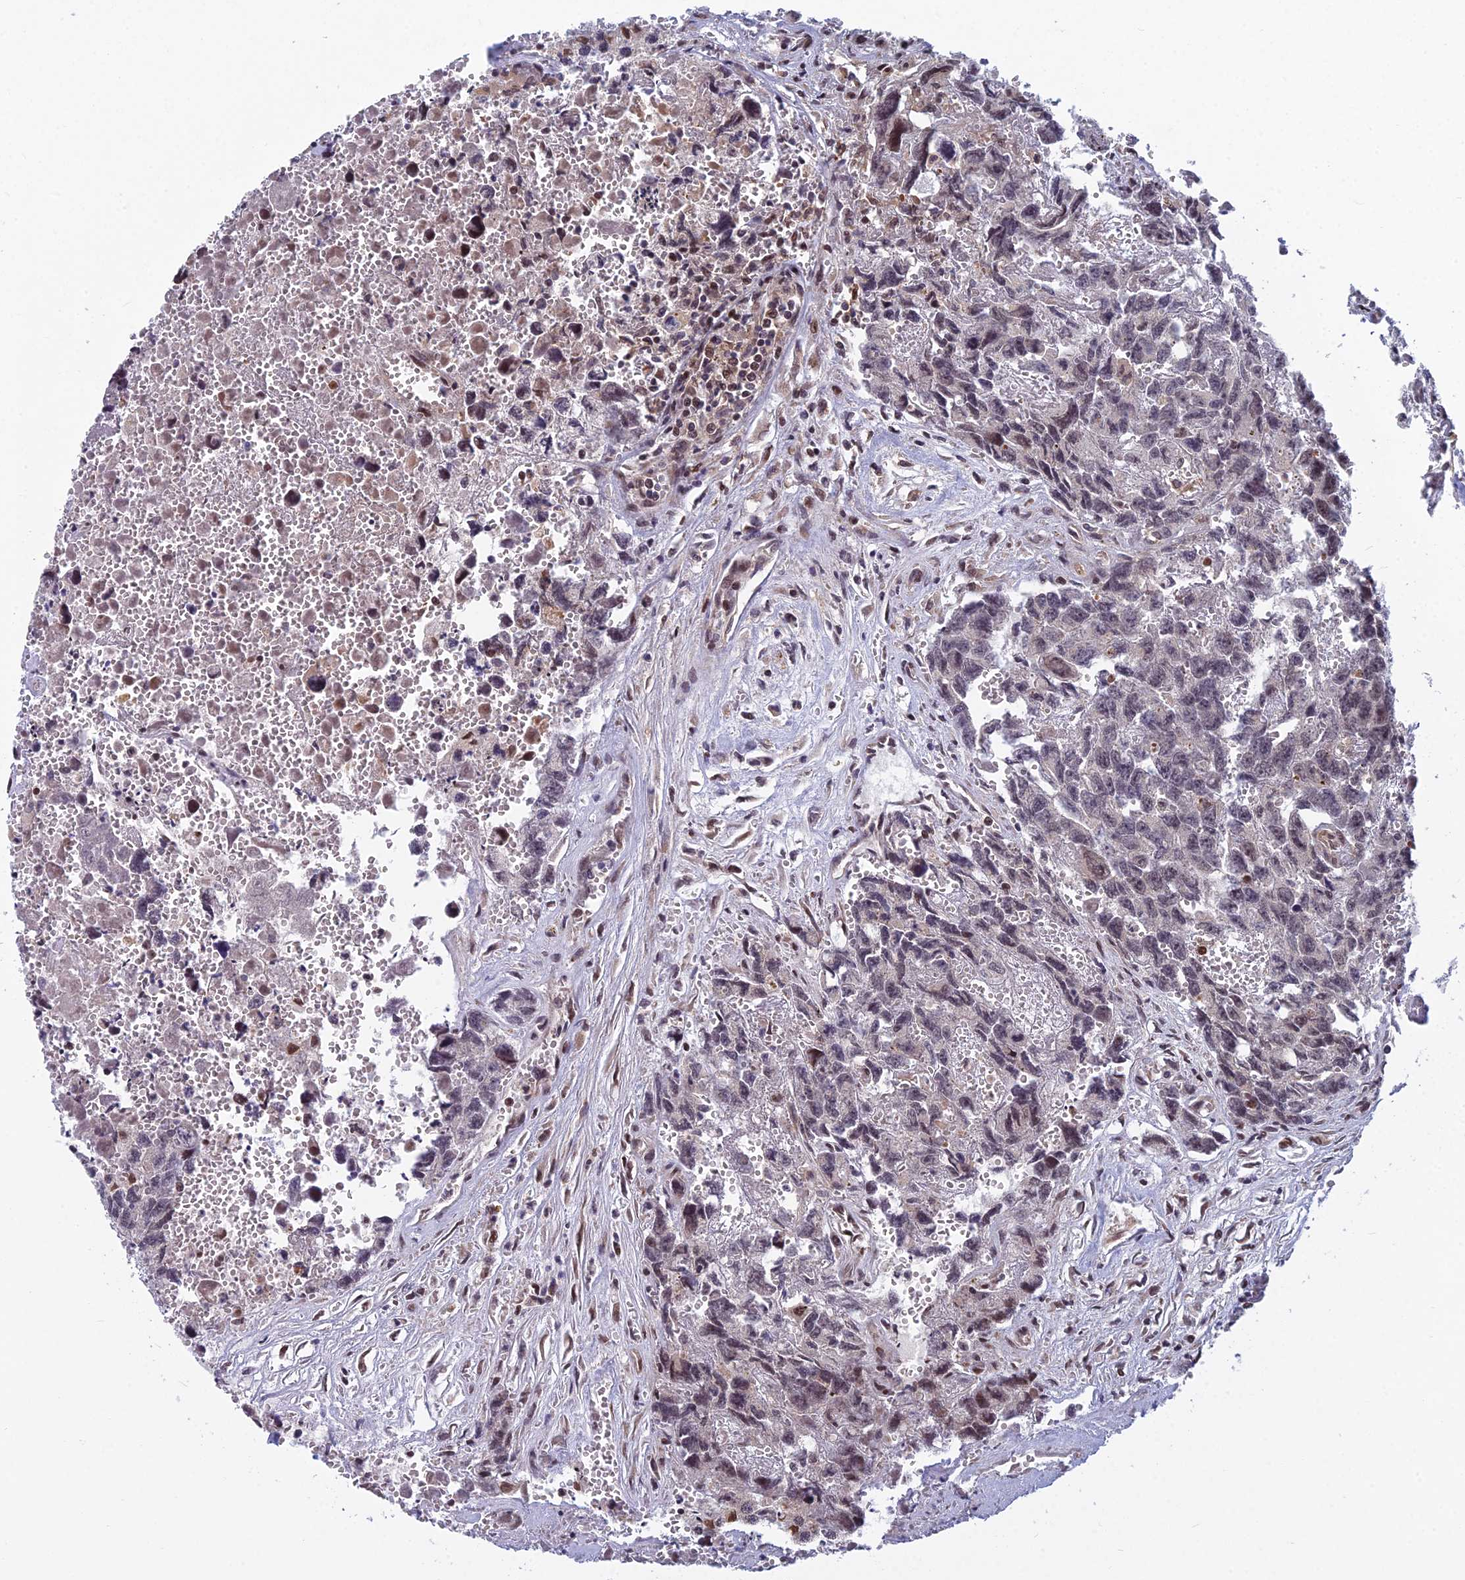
{"staining": {"intensity": "weak", "quantity": "<25%", "location": "nuclear"}, "tissue": "testis cancer", "cell_type": "Tumor cells", "image_type": "cancer", "snomed": [{"axis": "morphology", "description": "Carcinoma, Embryonal, NOS"}, {"axis": "topography", "description": "Testis"}], "caption": "IHC micrograph of neoplastic tissue: human testis cancer (embryonal carcinoma) stained with DAB displays no significant protein expression in tumor cells.", "gene": "COMMD2", "patient": {"sex": "male", "age": 31}}